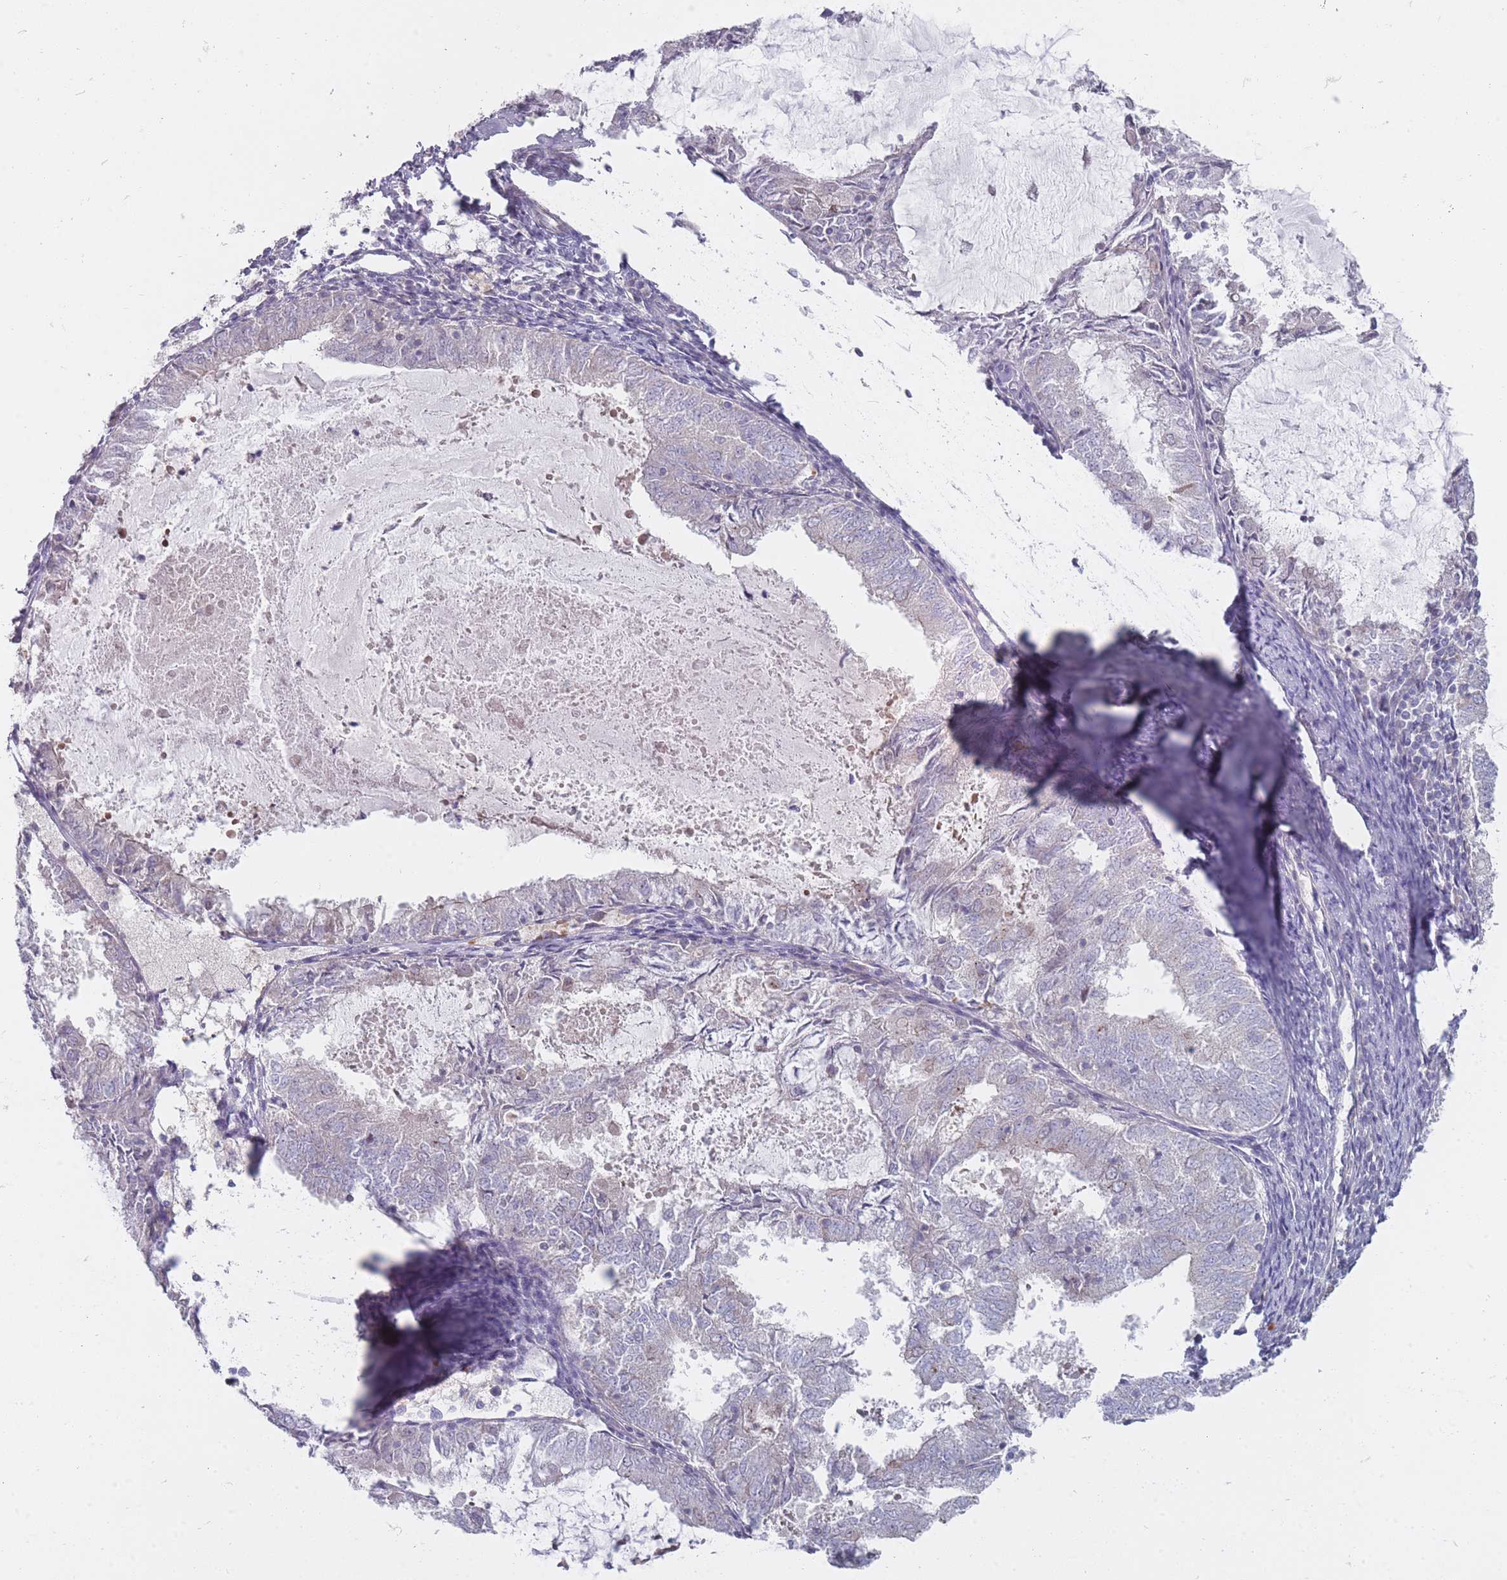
{"staining": {"intensity": "negative", "quantity": "none", "location": "none"}, "tissue": "endometrial cancer", "cell_type": "Tumor cells", "image_type": "cancer", "snomed": [{"axis": "morphology", "description": "Adenocarcinoma, NOS"}, {"axis": "topography", "description": "Endometrium"}], "caption": "Tumor cells show no significant protein staining in endometrial cancer.", "gene": "PCDH12", "patient": {"sex": "female", "age": 57}}